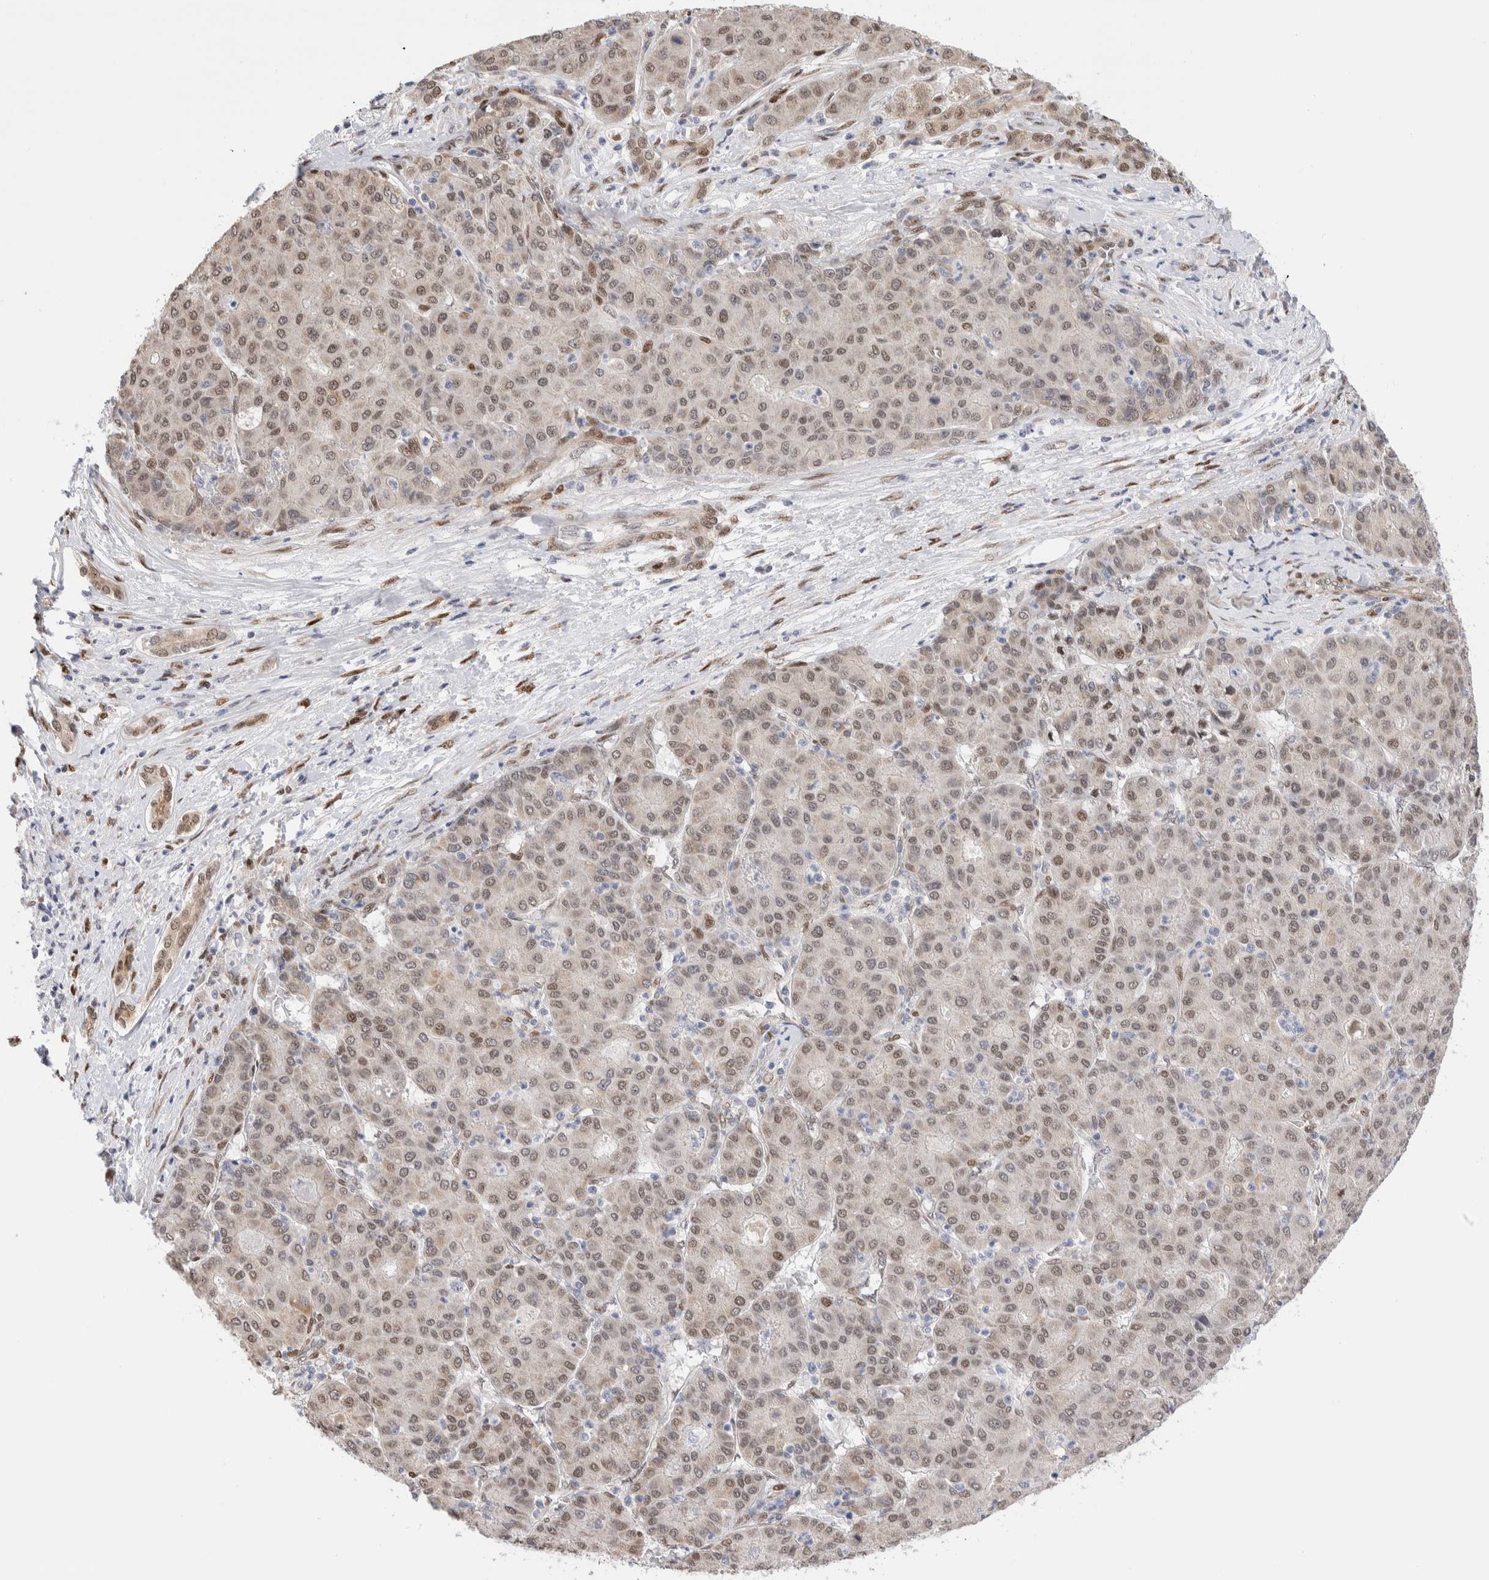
{"staining": {"intensity": "weak", "quantity": ">75%", "location": "nuclear"}, "tissue": "liver cancer", "cell_type": "Tumor cells", "image_type": "cancer", "snomed": [{"axis": "morphology", "description": "Carcinoma, Hepatocellular, NOS"}, {"axis": "topography", "description": "Liver"}], "caption": "Immunohistochemical staining of human liver hepatocellular carcinoma displays low levels of weak nuclear expression in about >75% of tumor cells. Using DAB (brown) and hematoxylin (blue) stains, captured at high magnification using brightfield microscopy.", "gene": "NSMAF", "patient": {"sex": "male", "age": 65}}